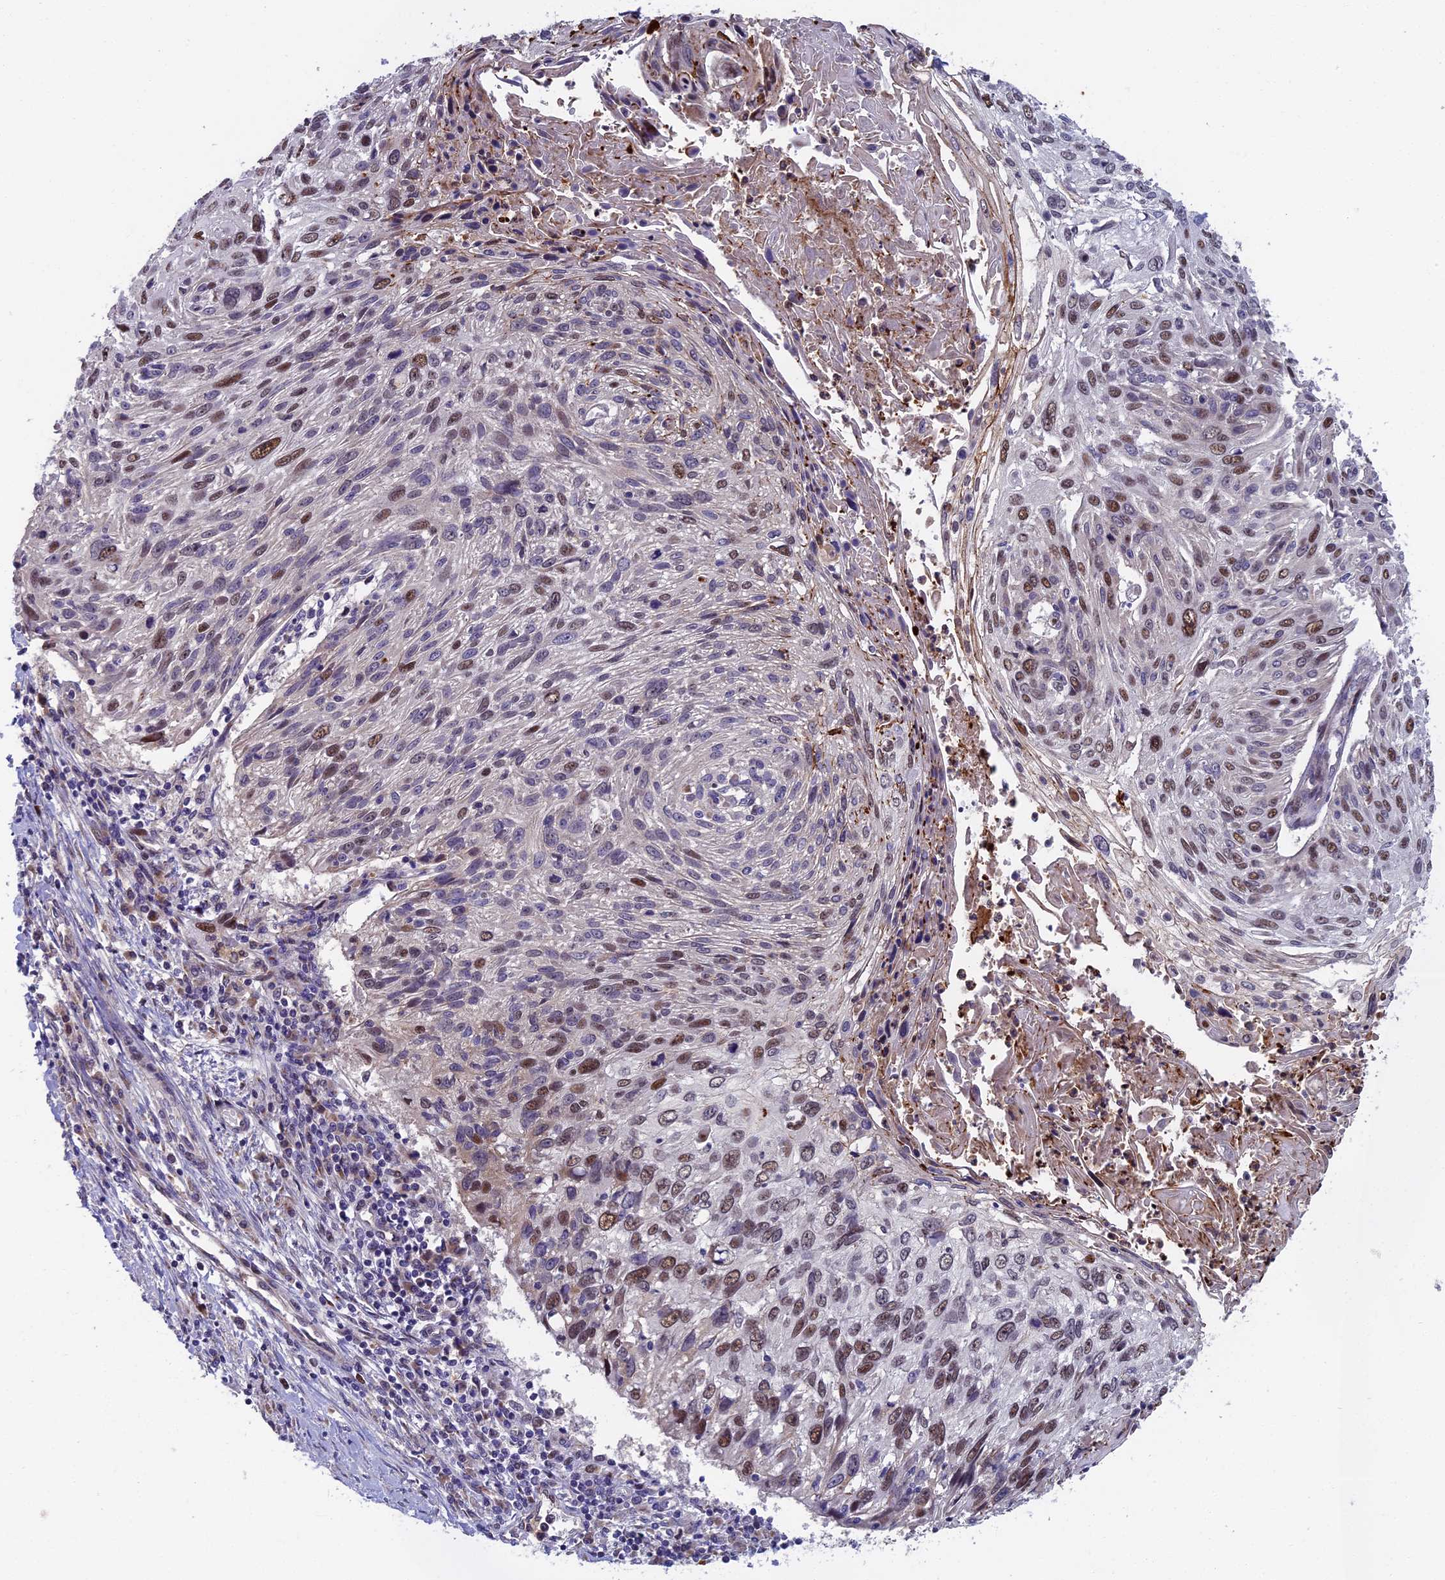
{"staining": {"intensity": "moderate", "quantity": "25%-75%", "location": "nuclear"}, "tissue": "cervical cancer", "cell_type": "Tumor cells", "image_type": "cancer", "snomed": [{"axis": "morphology", "description": "Squamous cell carcinoma, NOS"}, {"axis": "topography", "description": "Cervix"}], "caption": "Cervical cancer (squamous cell carcinoma) tissue demonstrates moderate nuclear positivity in about 25%-75% of tumor cells, visualized by immunohistochemistry.", "gene": "LIG1", "patient": {"sex": "female", "age": 51}}